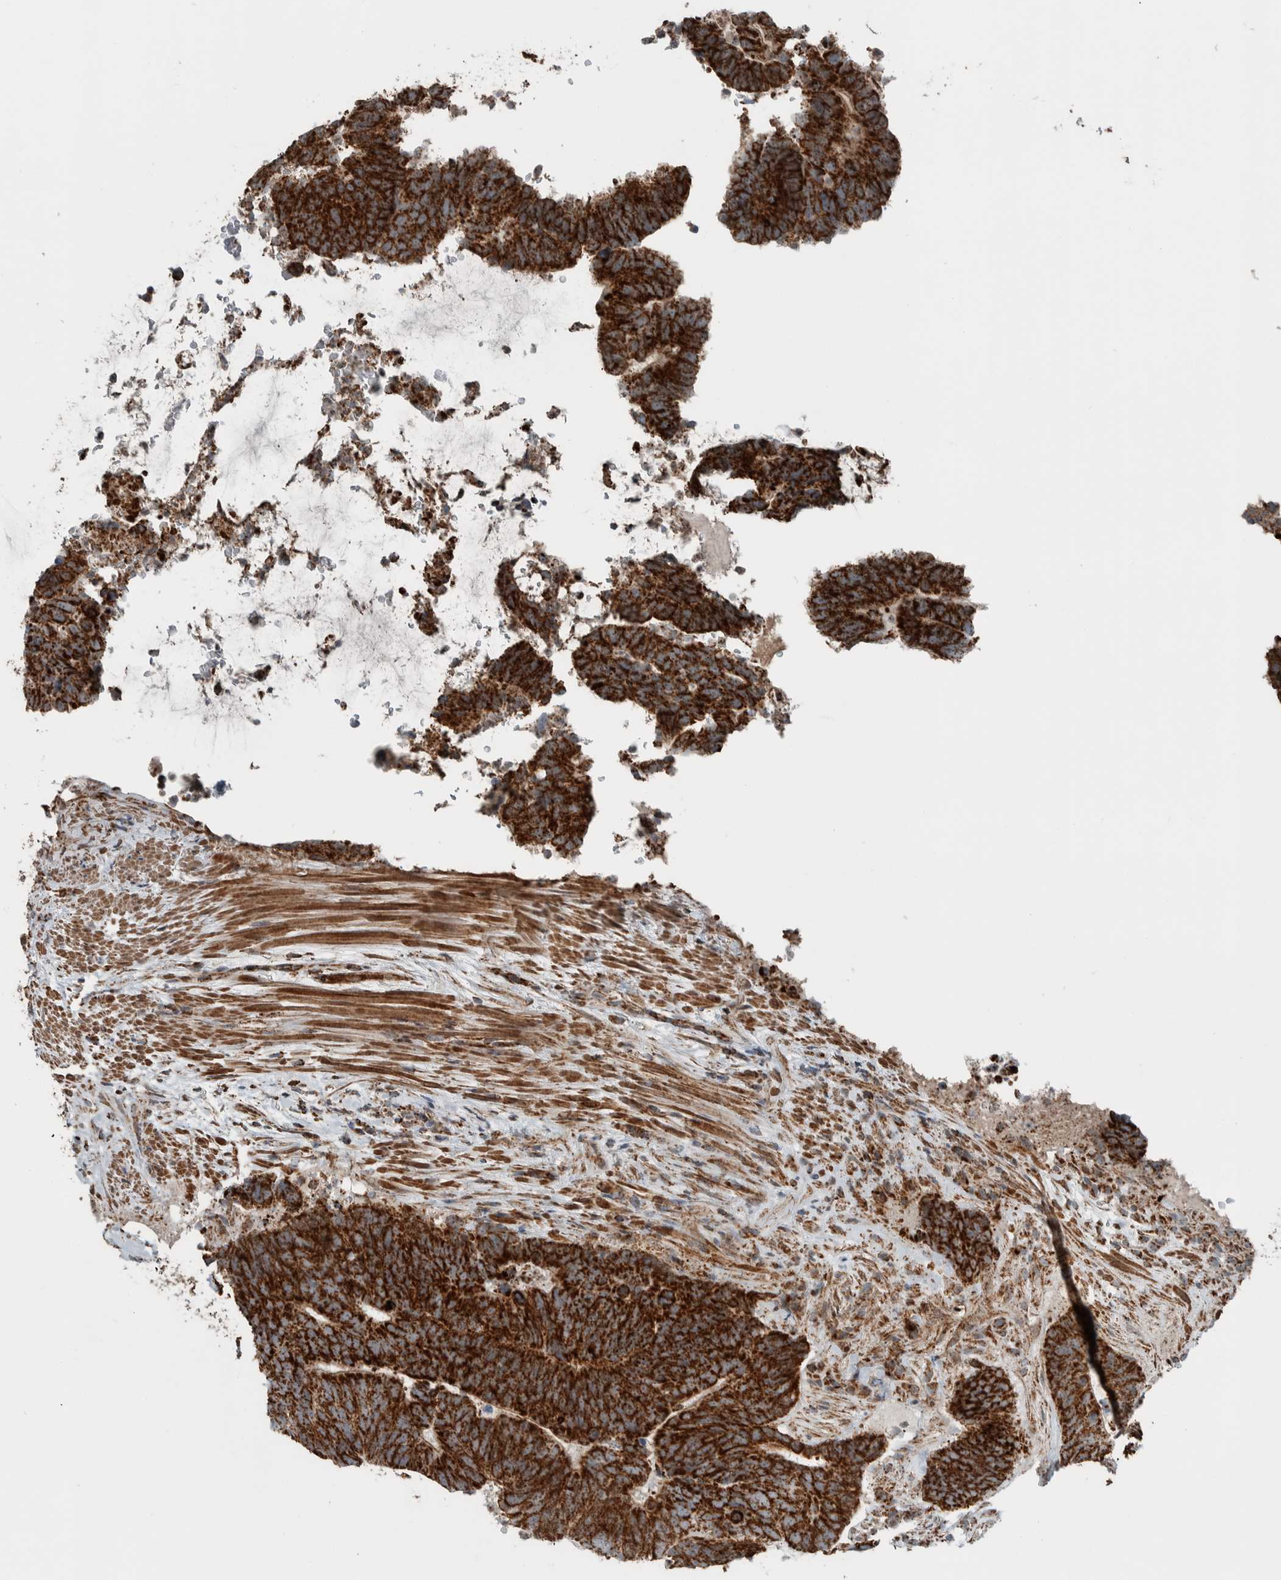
{"staining": {"intensity": "strong", "quantity": ">75%", "location": "cytoplasmic/membranous"}, "tissue": "colorectal cancer", "cell_type": "Tumor cells", "image_type": "cancer", "snomed": [{"axis": "morphology", "description": "Adenocarcinoma, NOS"}, {"axis": "topography", "description": "Colon"}], "caption": "Colorectal cancer was stained to show a protein in brown. There is high levels of strong cytoplasmic/membranous expression in approximately >75% of tumor cells.", "gene": "CNTROB", "patient": {"sex": "male", "age": 56}}